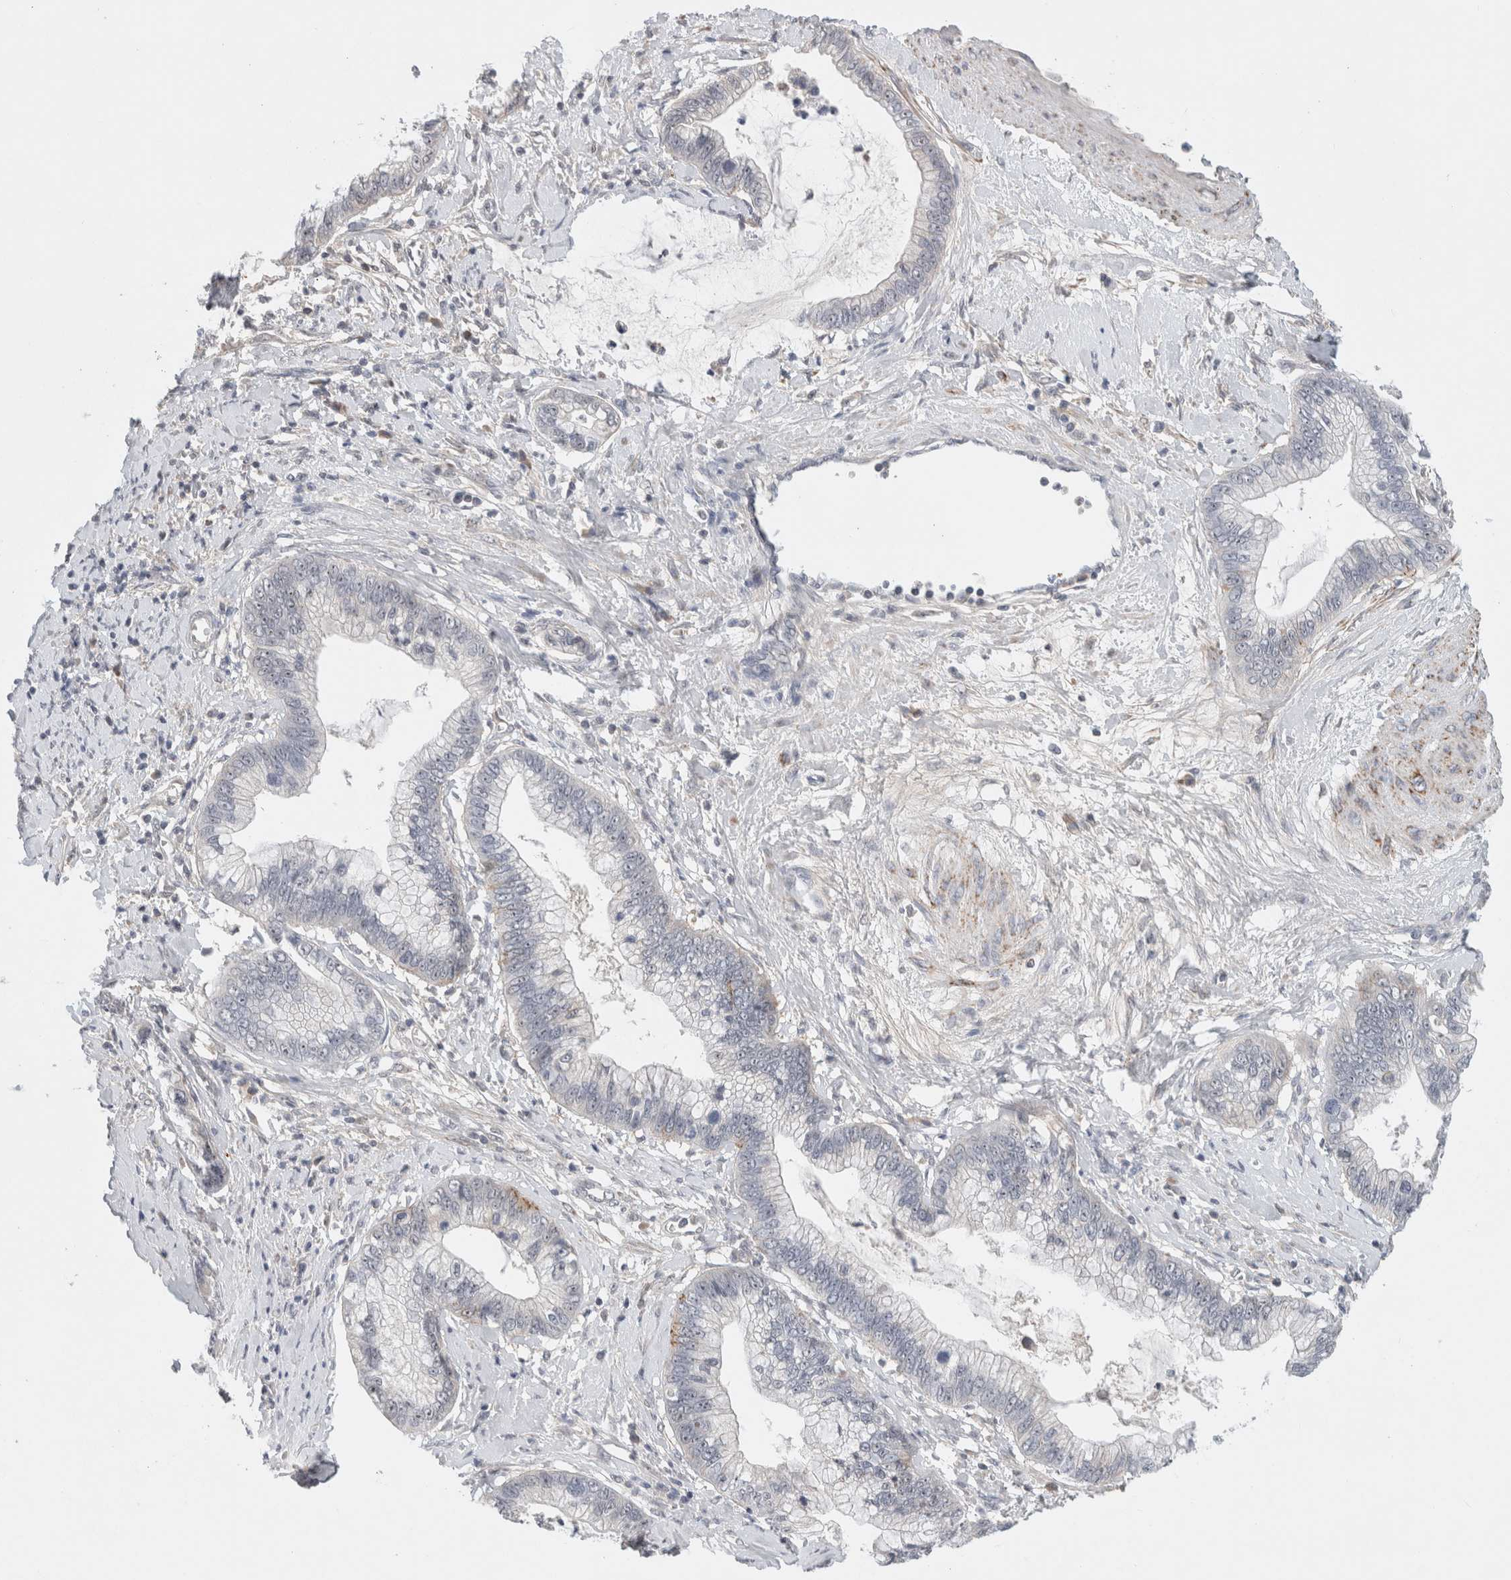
{"staining": {"intensity": "moderate", "quantity": "<25%", "location": "cytoplasmic/membranous"}, "tissue": "cervical cancer", "cell_type": "Tumor cells", "image_type": "cancer", "snomed": [{"axis": "morphology", "description": "Adenocarcinoma, NOS"}, {"axis": "topography", "description": "Cervix"}], "caption": "Immunohistochemical staining of human cervical adenocarcinoma displays low levels of moderate cytoplasmic/membranous protein staining in approximately <25% of tumor cells.", "gene": "HCN3", "patient": {"sex": "female", "age": 44}}